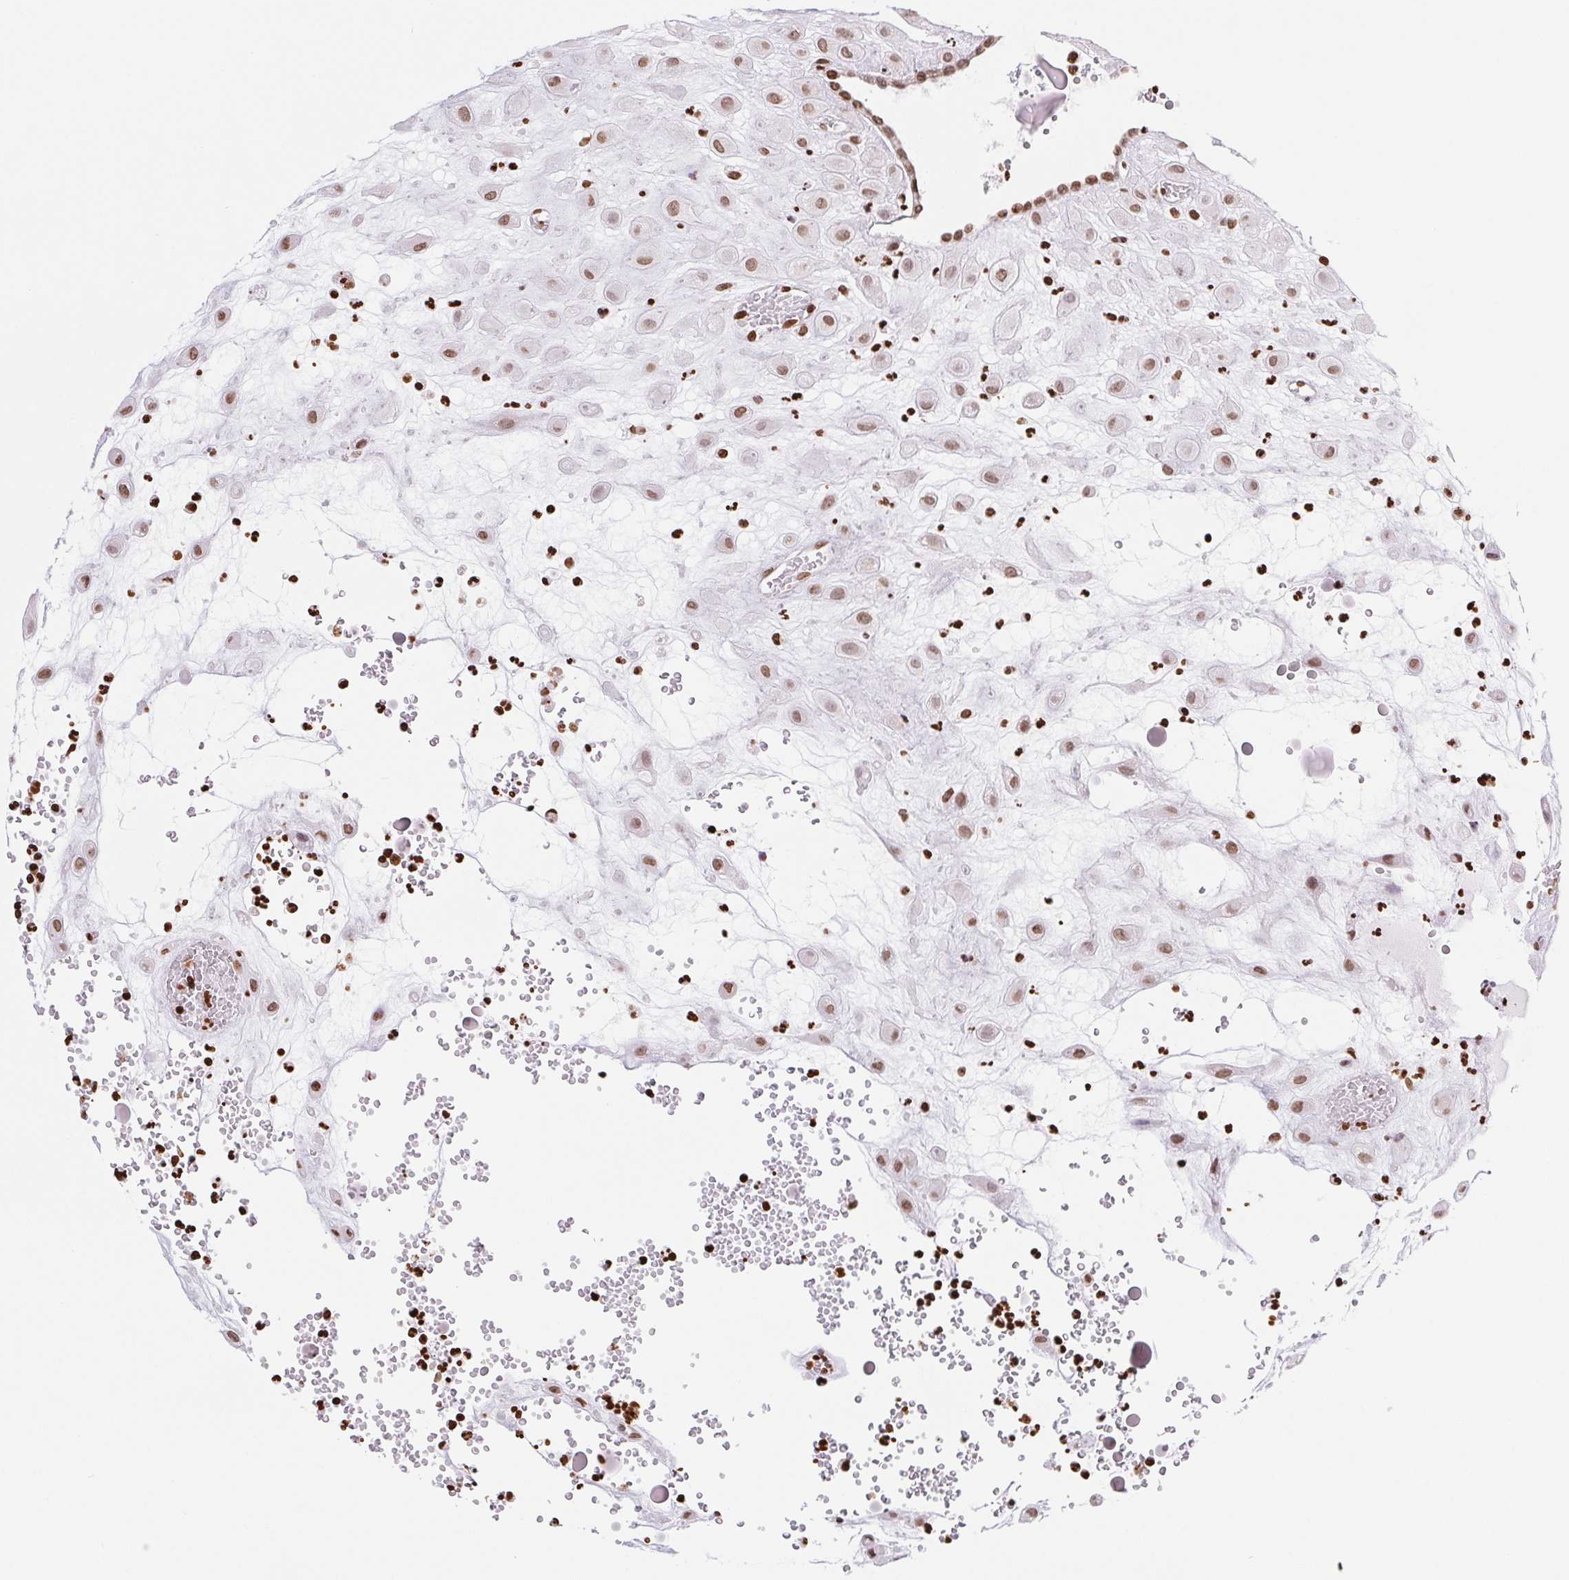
{"staining": {"intensity": "moderate", "quantity": "25%-75%", "location": "nuclear"}, "tissue": "placenta", "cell_type": "Decidual cells", "image_type": "normal", "snomed": [{"axis": "morphology", "description": "Normal tissue, NOS"}, {"axis": "topography", "description": "Placenta"}], "caption": "Placenta stained with DAB (3,3'-diaminobenzidine) IHC displays medium levels of moderate nuclear staining in about 25%-75% of decidual cells.", "gene": "SMIM12", "patient": {"sex": "female", "age": 24}}